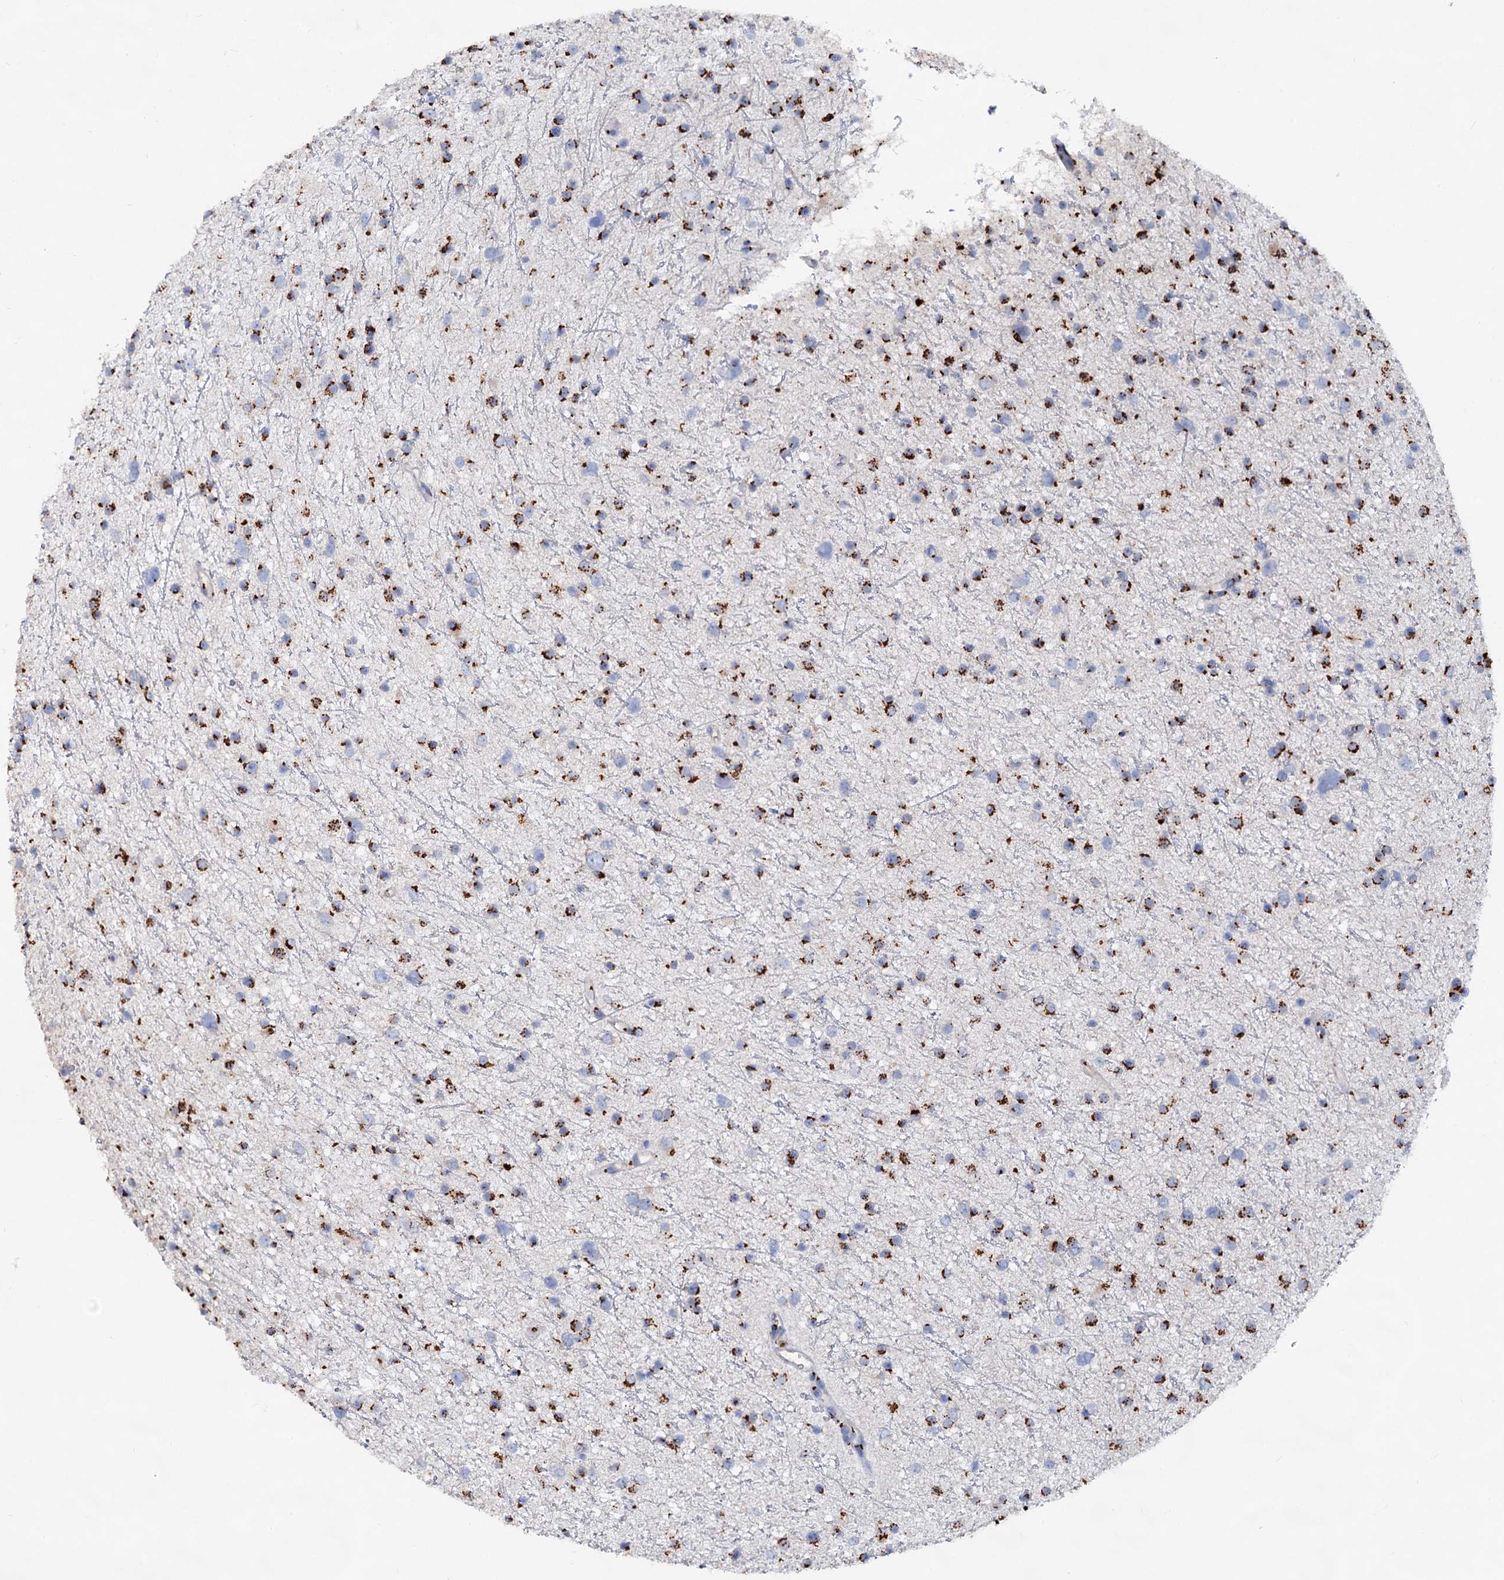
{"staining": {"intensity": "strong", "quantity": ">75%", "location": "cytoplasmic/membranous"}, "tissue": "glioma", "cell_type": "Tumor cells", "image_type": "cancer", "snomed": [{"axis": "morphology", "description": "Glioma, malignant, Low grade"}, {"axis": "topography", "description": "Cerebral cortex"}], "caption": "The histopathology image demonstrates immunohistochemical staining of malignant glioma (low-grade). There is strong cytoplasmic/membranous staining is identified in about >75% of tumor cells.", "gene": "TM9SF3", "patient": {"sex": "female", "age": 39}}